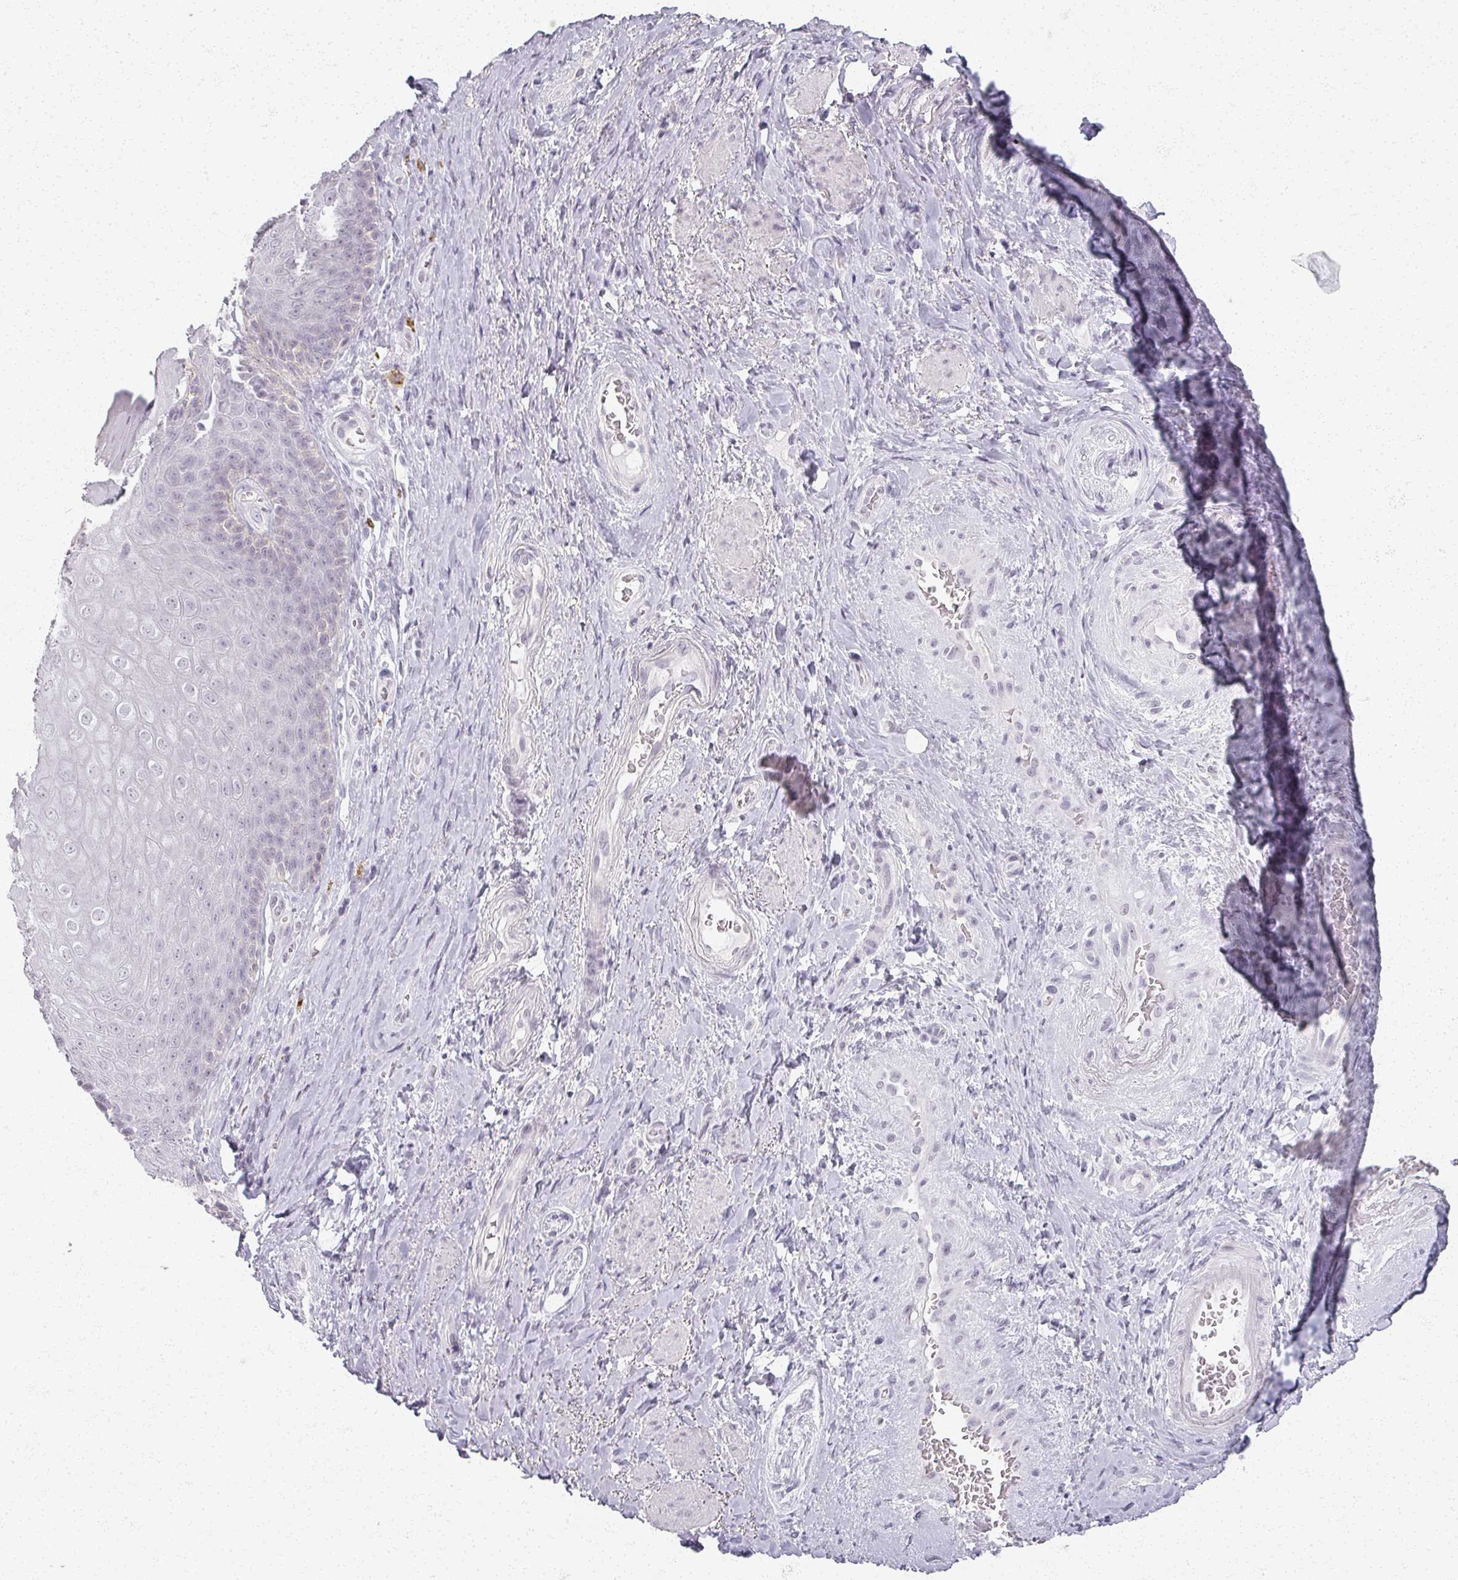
{"staining": {"intensity": "negative", "quantity": "none", "location": "none"}, "tissue": "skin", "cell_type": "Epidermal cells", "image_type": "normal", "snomed": [{"axis": "morphology", "description": "Normal tissue, NOS"}, {"axis": "topography", "description": "Anal"}, {"axis": "topography", "description": "Peripheral nerve tissue"}], "caption": "Immunohistochemistry image of unremarkable skin stained for a protein (brown), which shows no expression in epidermal cells.", "gene": "RFPL2", "patient": {"sex": "male", "age": 53}}